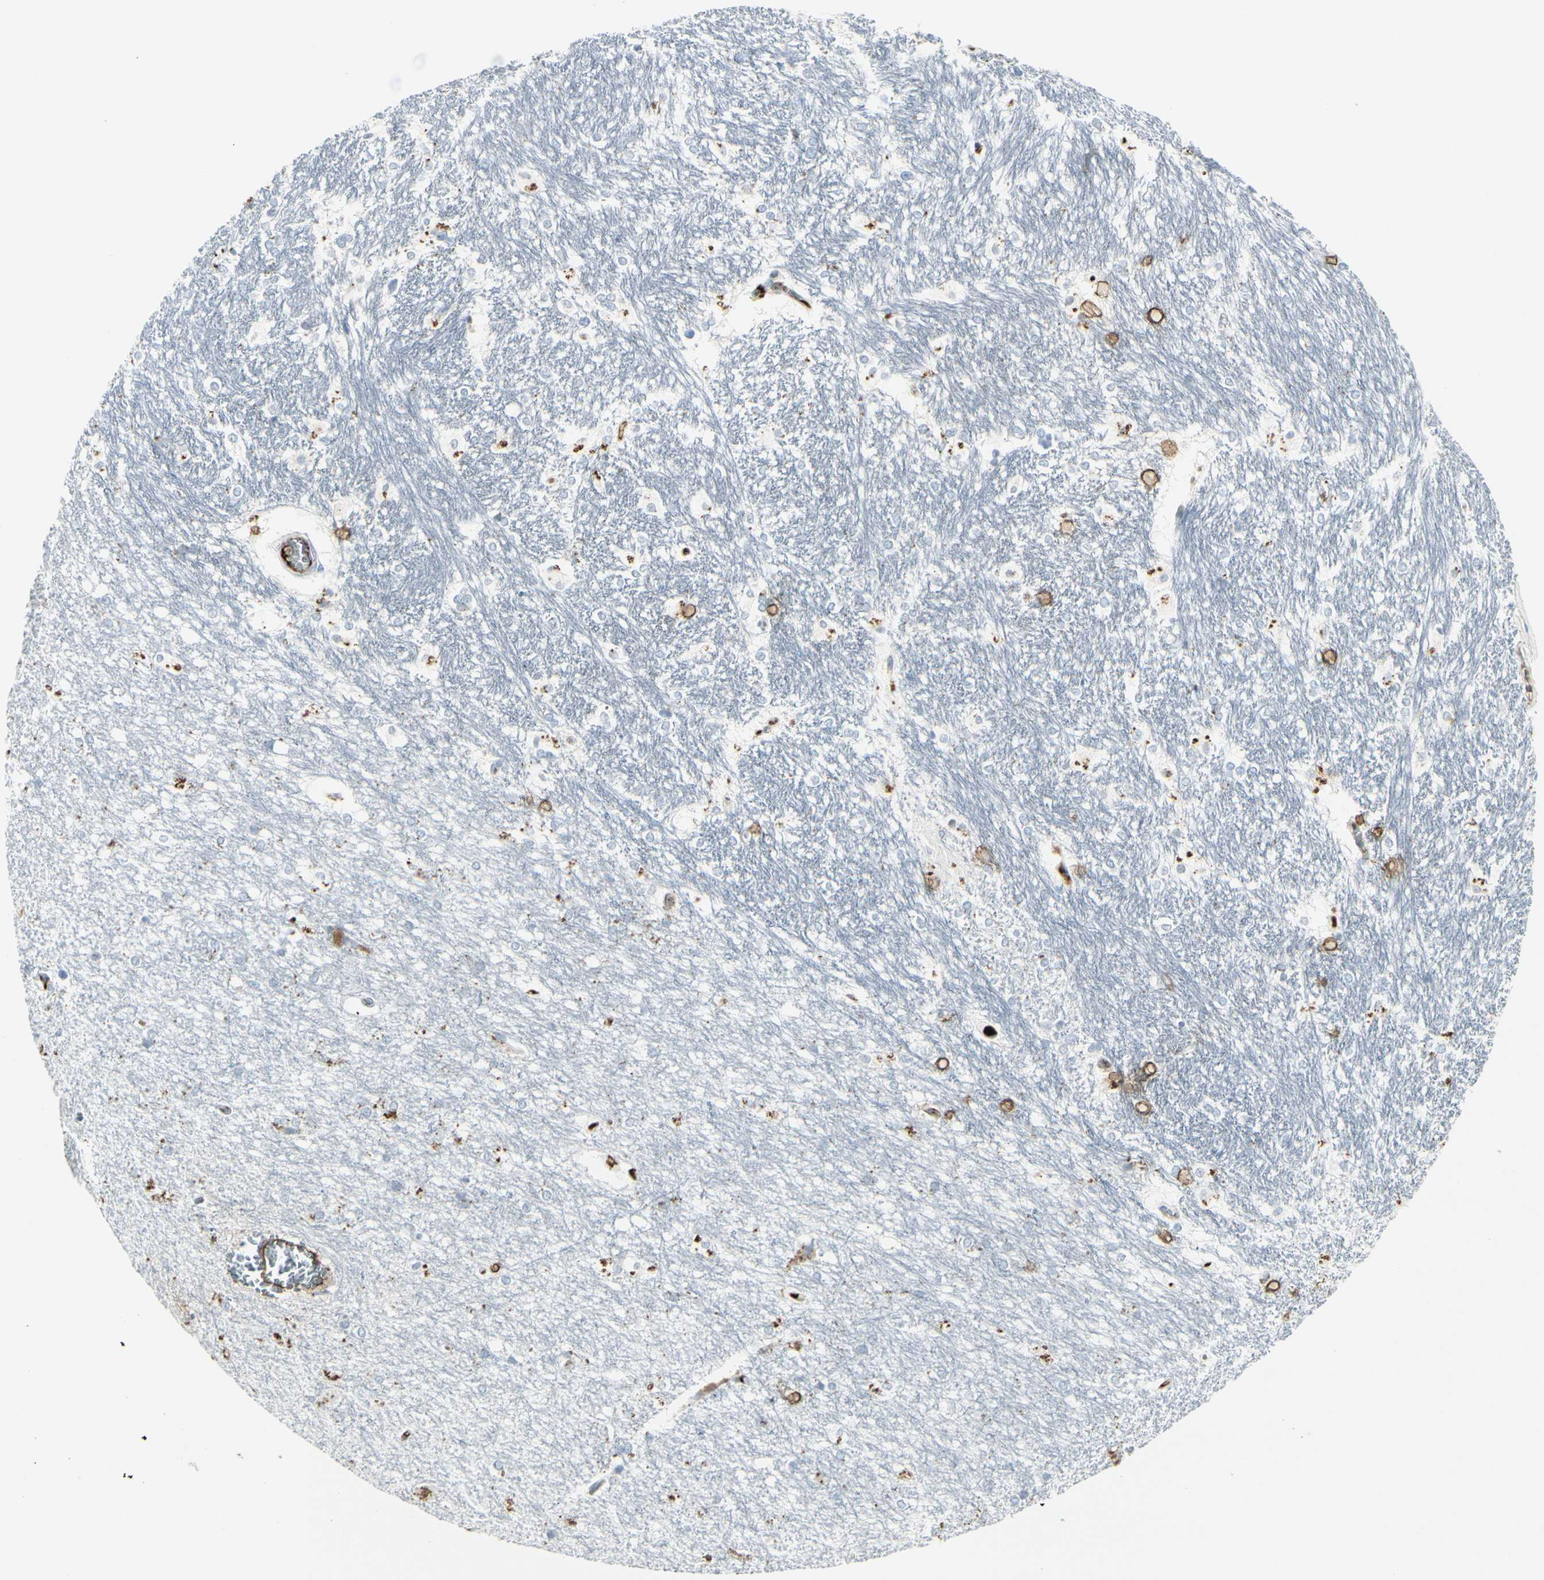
{"staining": {"intensity": "moderate", "quantity": "25%-75%", "location": "cytoplasmic/membranous"}, "tissue": "hippocampus", "cell_type": "Glial cells", "image_type": "normal", "snomed": [{"axis": "morphology", "description": "Normal tissue, NOS"}, {"axis": "topography", "description": "Hippocampus"}], "caption": "Protein analysis of unremarkable hippocampus reveals moderate cytoplasmic/membranous positivity in approximately 25%-75% of glial cells.", "gene": "IGHM", "patient": {"sex": "female", "age": 19}}